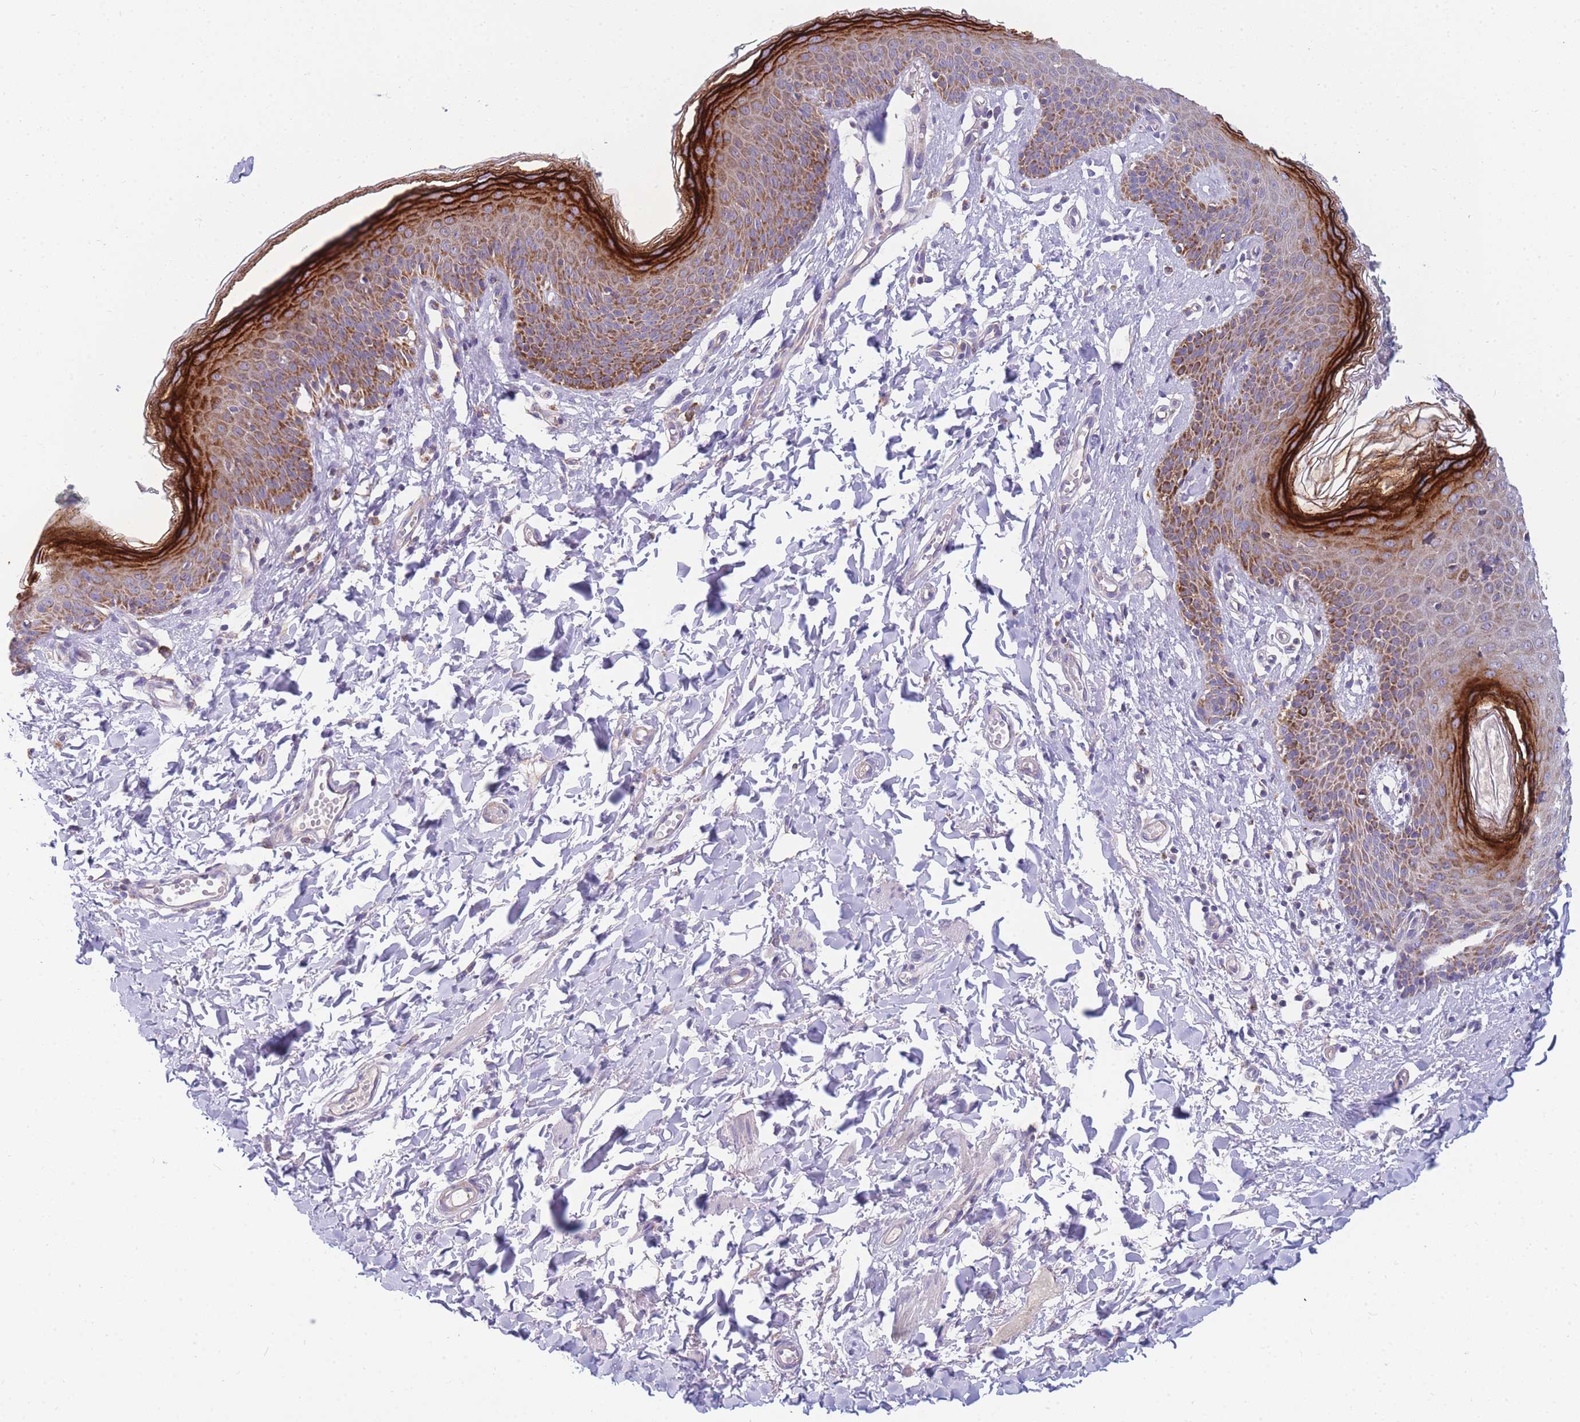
{"staining": {"intensity": "strong", "quantity": ">75%", "location": "cytoplasmic/membranous"}, "tissue": "skin", "cell_type": "Epidermal cells", "image_type": "normal", "snomed": [{"axis": "morphology", "description": "Normal tissue, NOS"}, {"axis": "topography", "description": "Vulva"}], "caption": "Immunohistochemical staining of benign human skin shows high levels of strong cytoplasmic/membranous expression in approximately >75% of epidermal cells. Immunohistochemistry (ihc) stains the protein in brown and the nuclei are stained blue.", "gene": "MRPS11", "patient": {"sex": "female", "age": 66}}